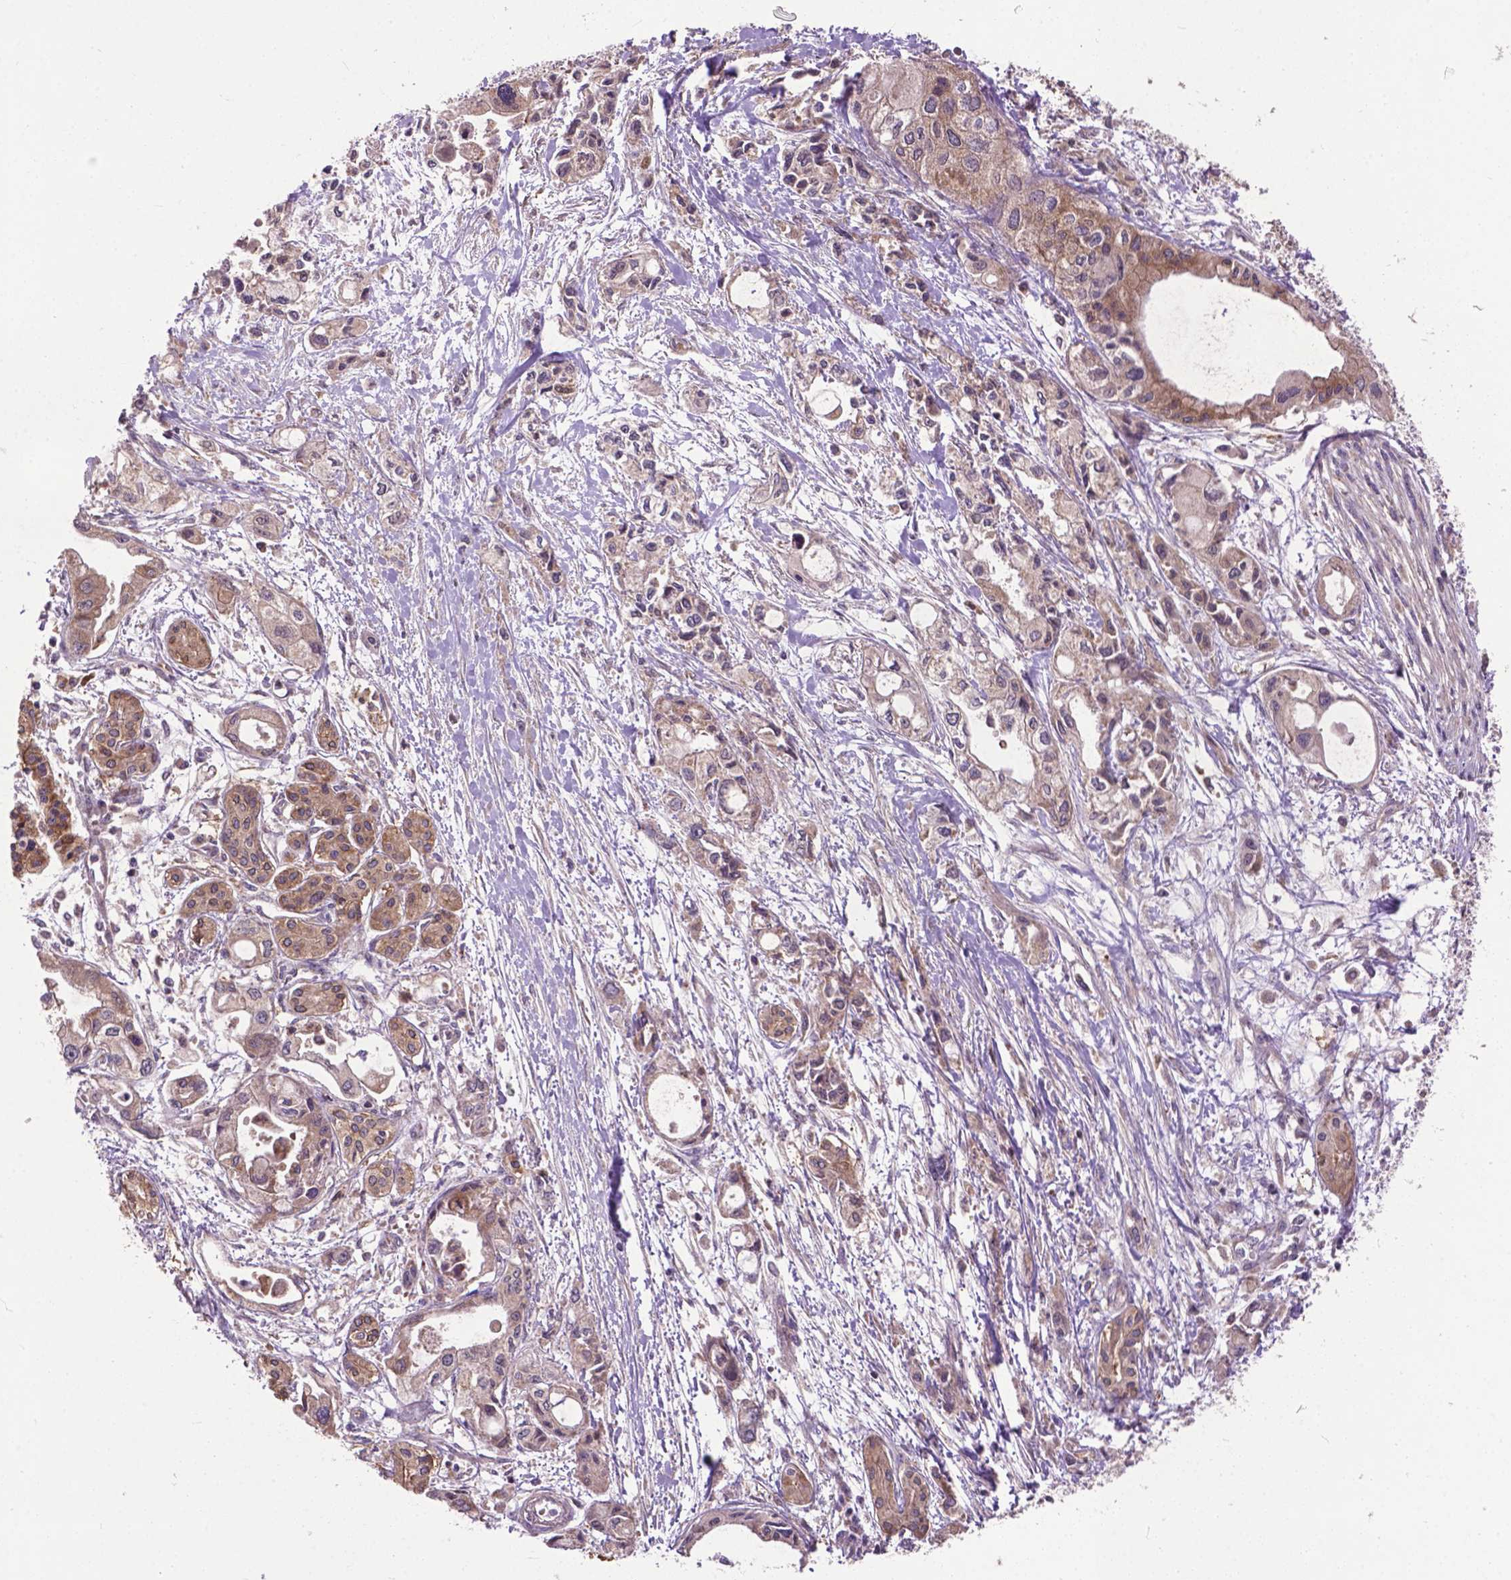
{"staining": {"intensity": "moderate", "quantity": ">75%", "location": "cytoplasmic/membranous"}, "tissue": "pancreatic cancer", "cell_type": "Tumor cells", "image_type": "cancer", "snomed": [{"axis": "morphology", "description": "Adenocarcinoma, NOS"}, {"axis": "topography", "description": "Pancreas"}], "caption": "Immunohistochemistry (IHC) micrograph of neoplastic tissue: adenocarcinoma (pancreatic) stained using immunohistochemistry (IHC) demonstrates medium levels of moderate protein expression localized specifically in the cytoplasmic/membranous of tumor cells, appearing as a cytoplasmic/membranous brown color.", "gene": "ZNF616", "patient": {"sex": "female", "age": 61}}